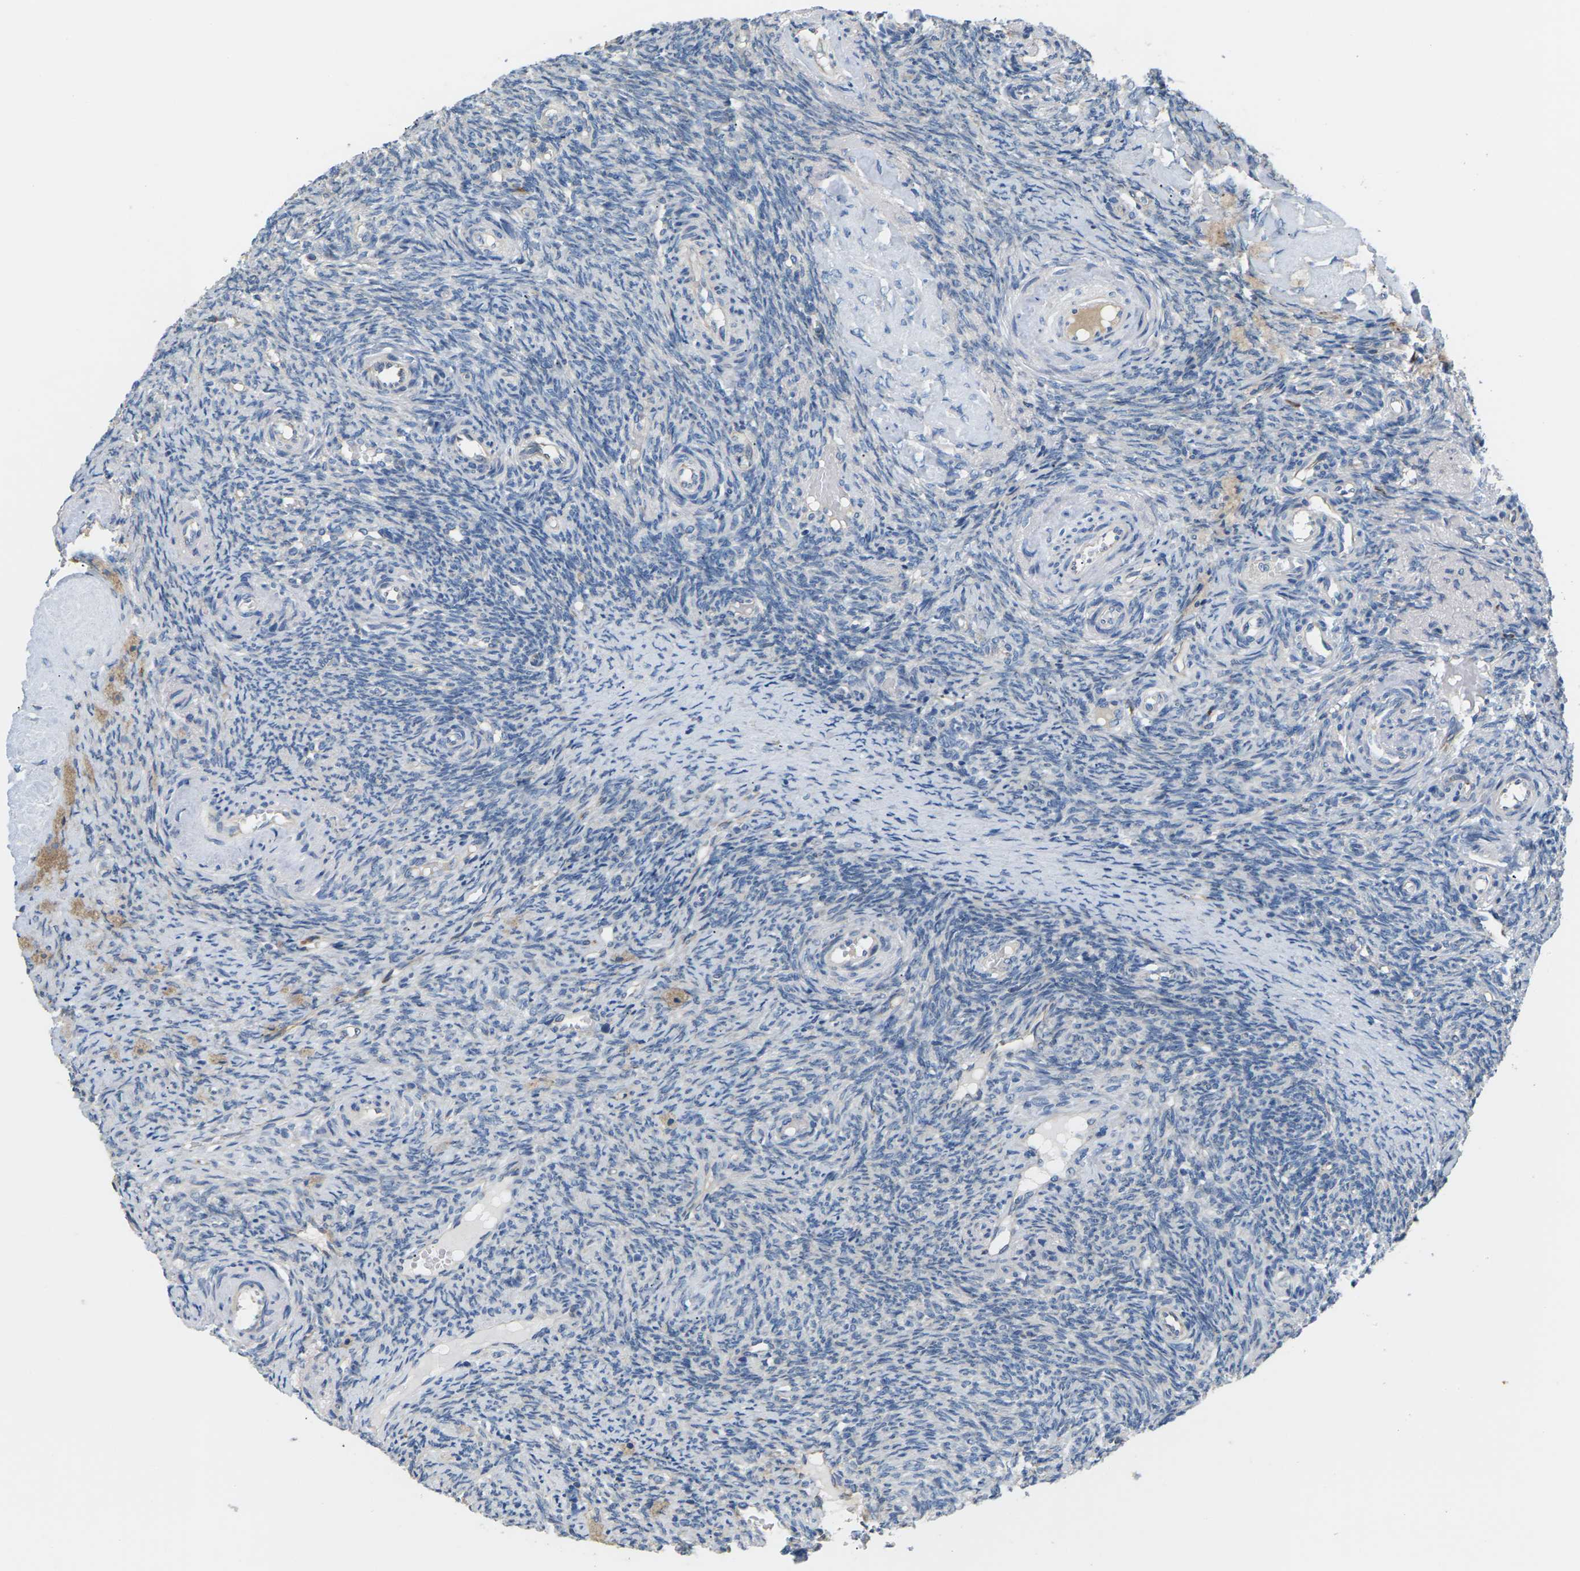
{"staining": {"intensity": "negative", "quantity": "none", "location": "none"}, "tissue": "ovary", "cell_type": "Ovarian stroma cells", "image_type": "normal", "snomed": [{"axis": "morphology", "description": "Normal tissue, NOS"}, {"axis": "topography", "description": "Ovary"}], "caption": "DAB immunohistochemical staining of unremarkable ovary shows no significant expression in ovarian stroma cells.", "gene": "KLHDC8B", "patient": {"sex": "female", "age": 41}}